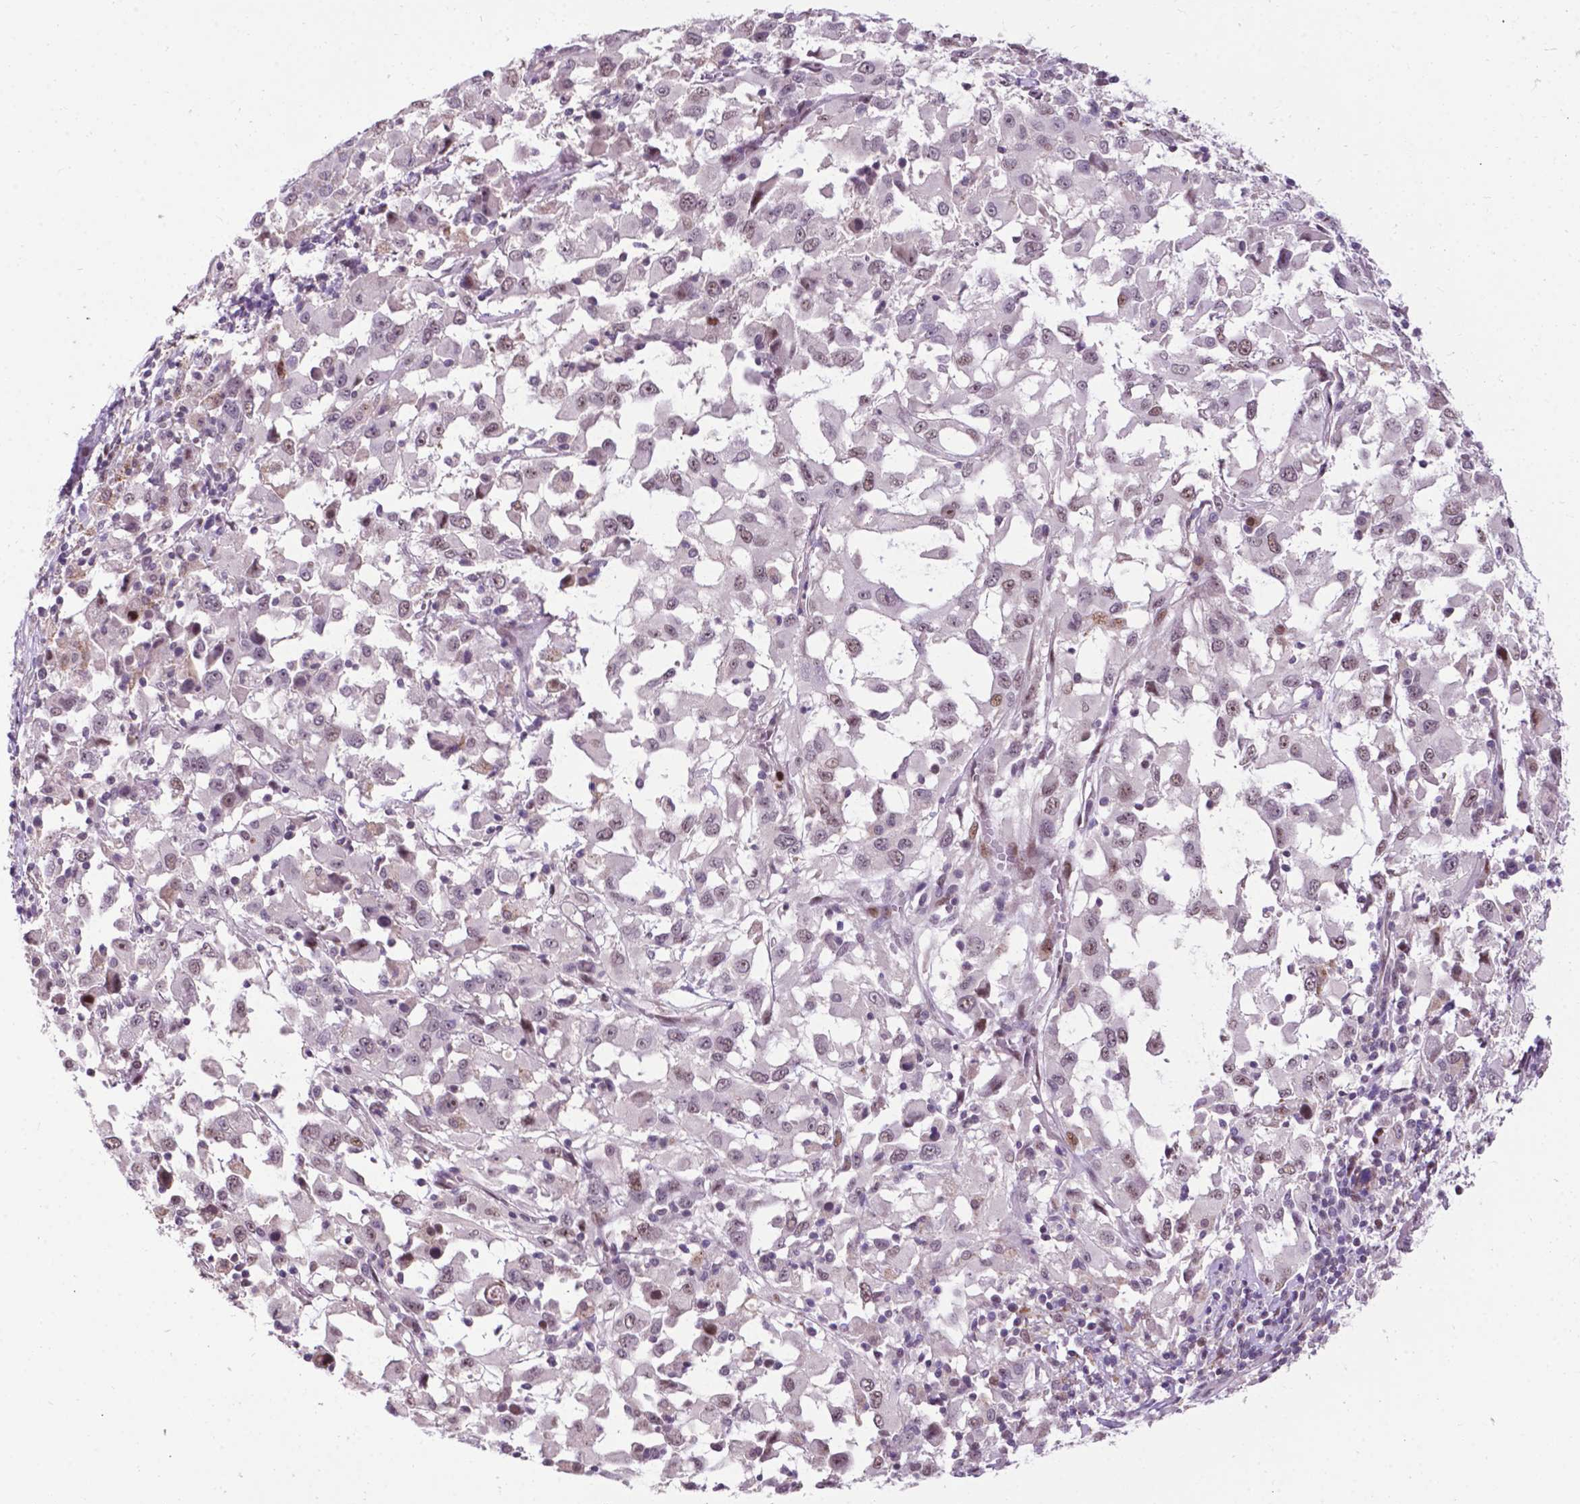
{"staining": {"intensity": "weak", "quantity": "<25%", "location": "nuclear"}, "tissue": "melanoma", "cell_type": "Tumor cells", "image_type": "cancer", "snomed": [{"axis": "morphology", "description": "Malignant melanoma, Metastatic site"}, {"axis": "topography", "description": "Soft tissue"}], "caption": "High power microscopy micrograph of an IHC histopathology image of melanoma, revealing no significant staining in tumor cells.", "gene": "SMAD3", "patient": {"sex": "male", "age": 50}}